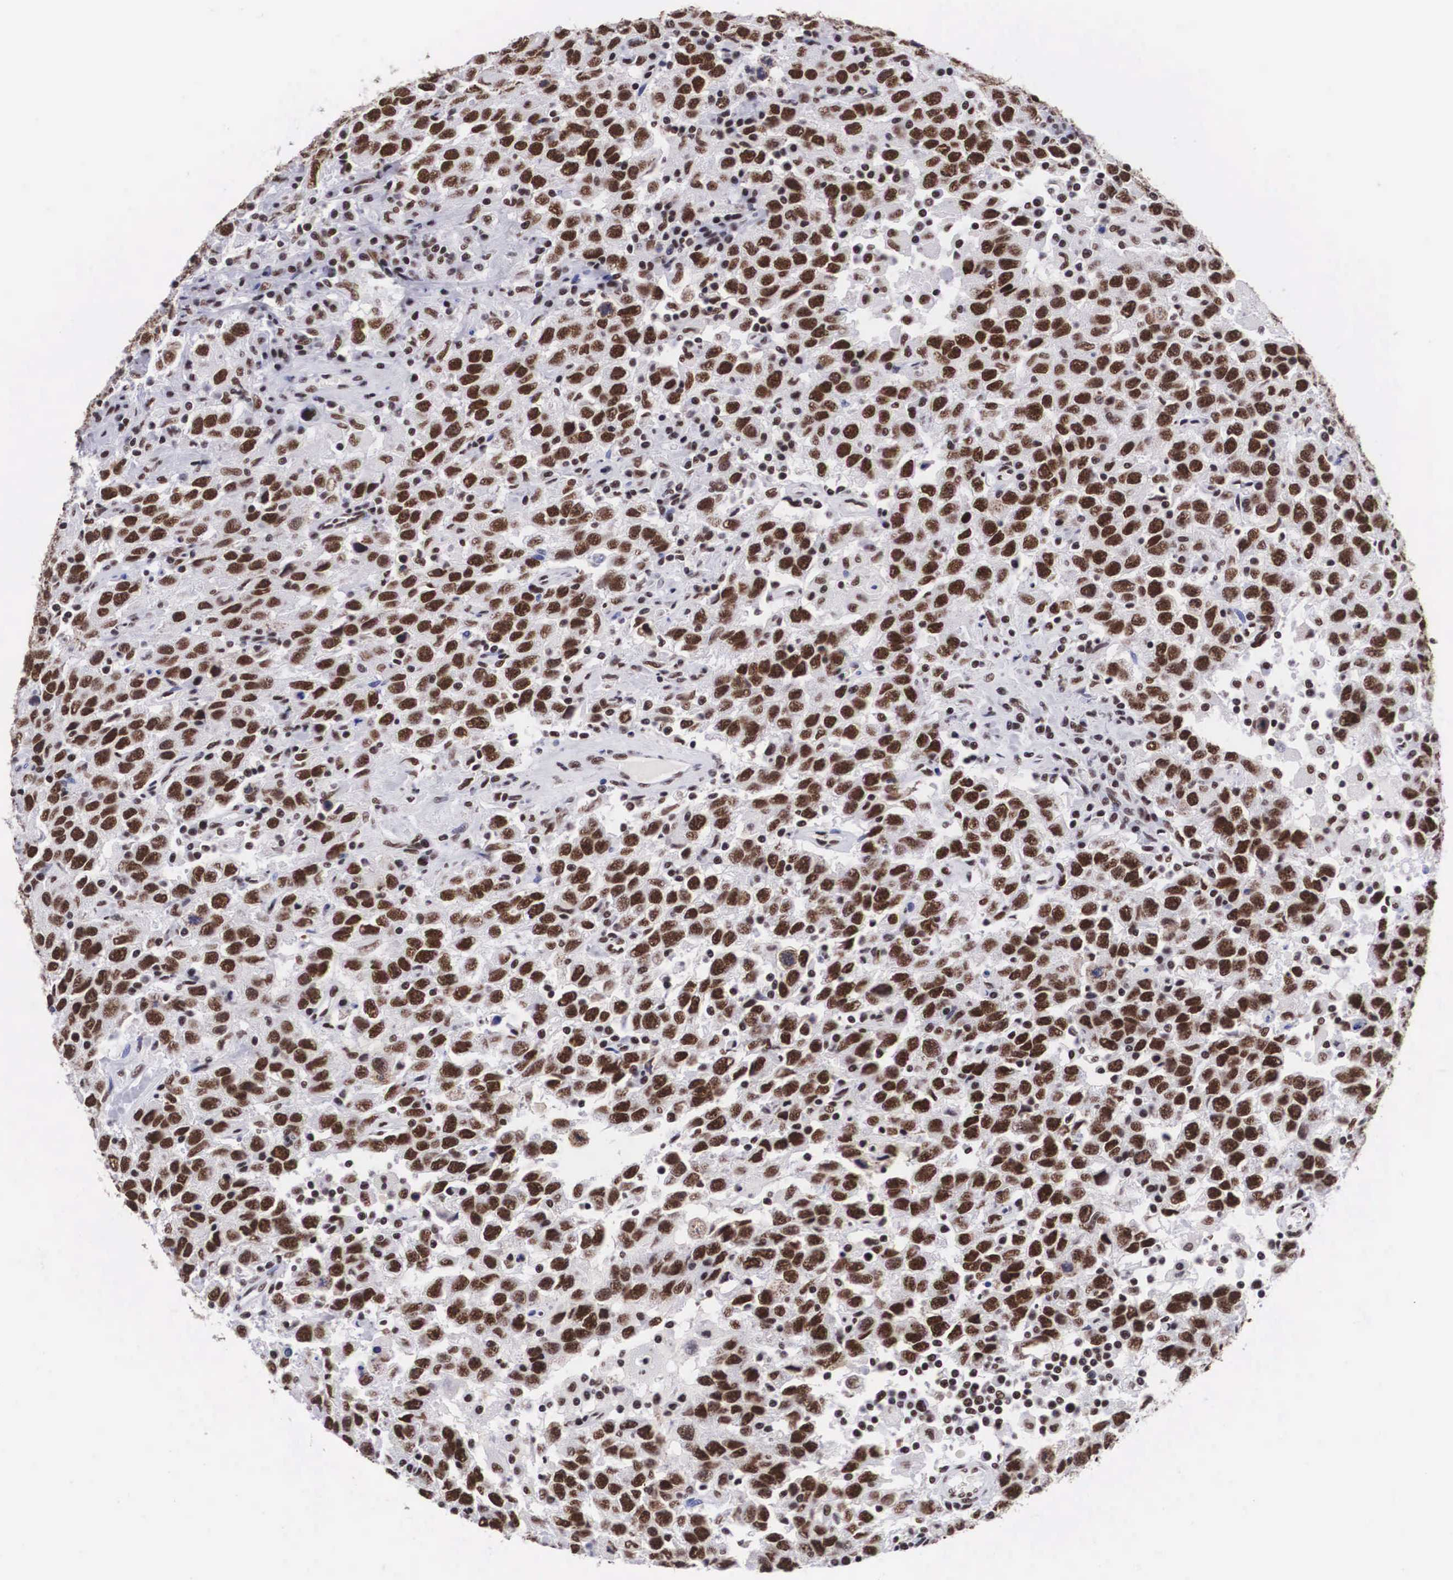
{"staining": {"intensity": "moderate", "quantity": ">75%", "location": "nuclear"}, "tissue": "testis cancer", "cell_type": "Tumor cells", "image_type": "cancer", "snomed": [{"axis": "morphology", "description": "Seminoma, NOS"}, {"axis": "topography", "description": "Testis"}], "caption": "The immunohistochemical stain highlights moderate nuclear expression in tumor cells of testis cancer tissue.", "gene": "SF3A1", "patient": {"sex": "male", "age": 41}}